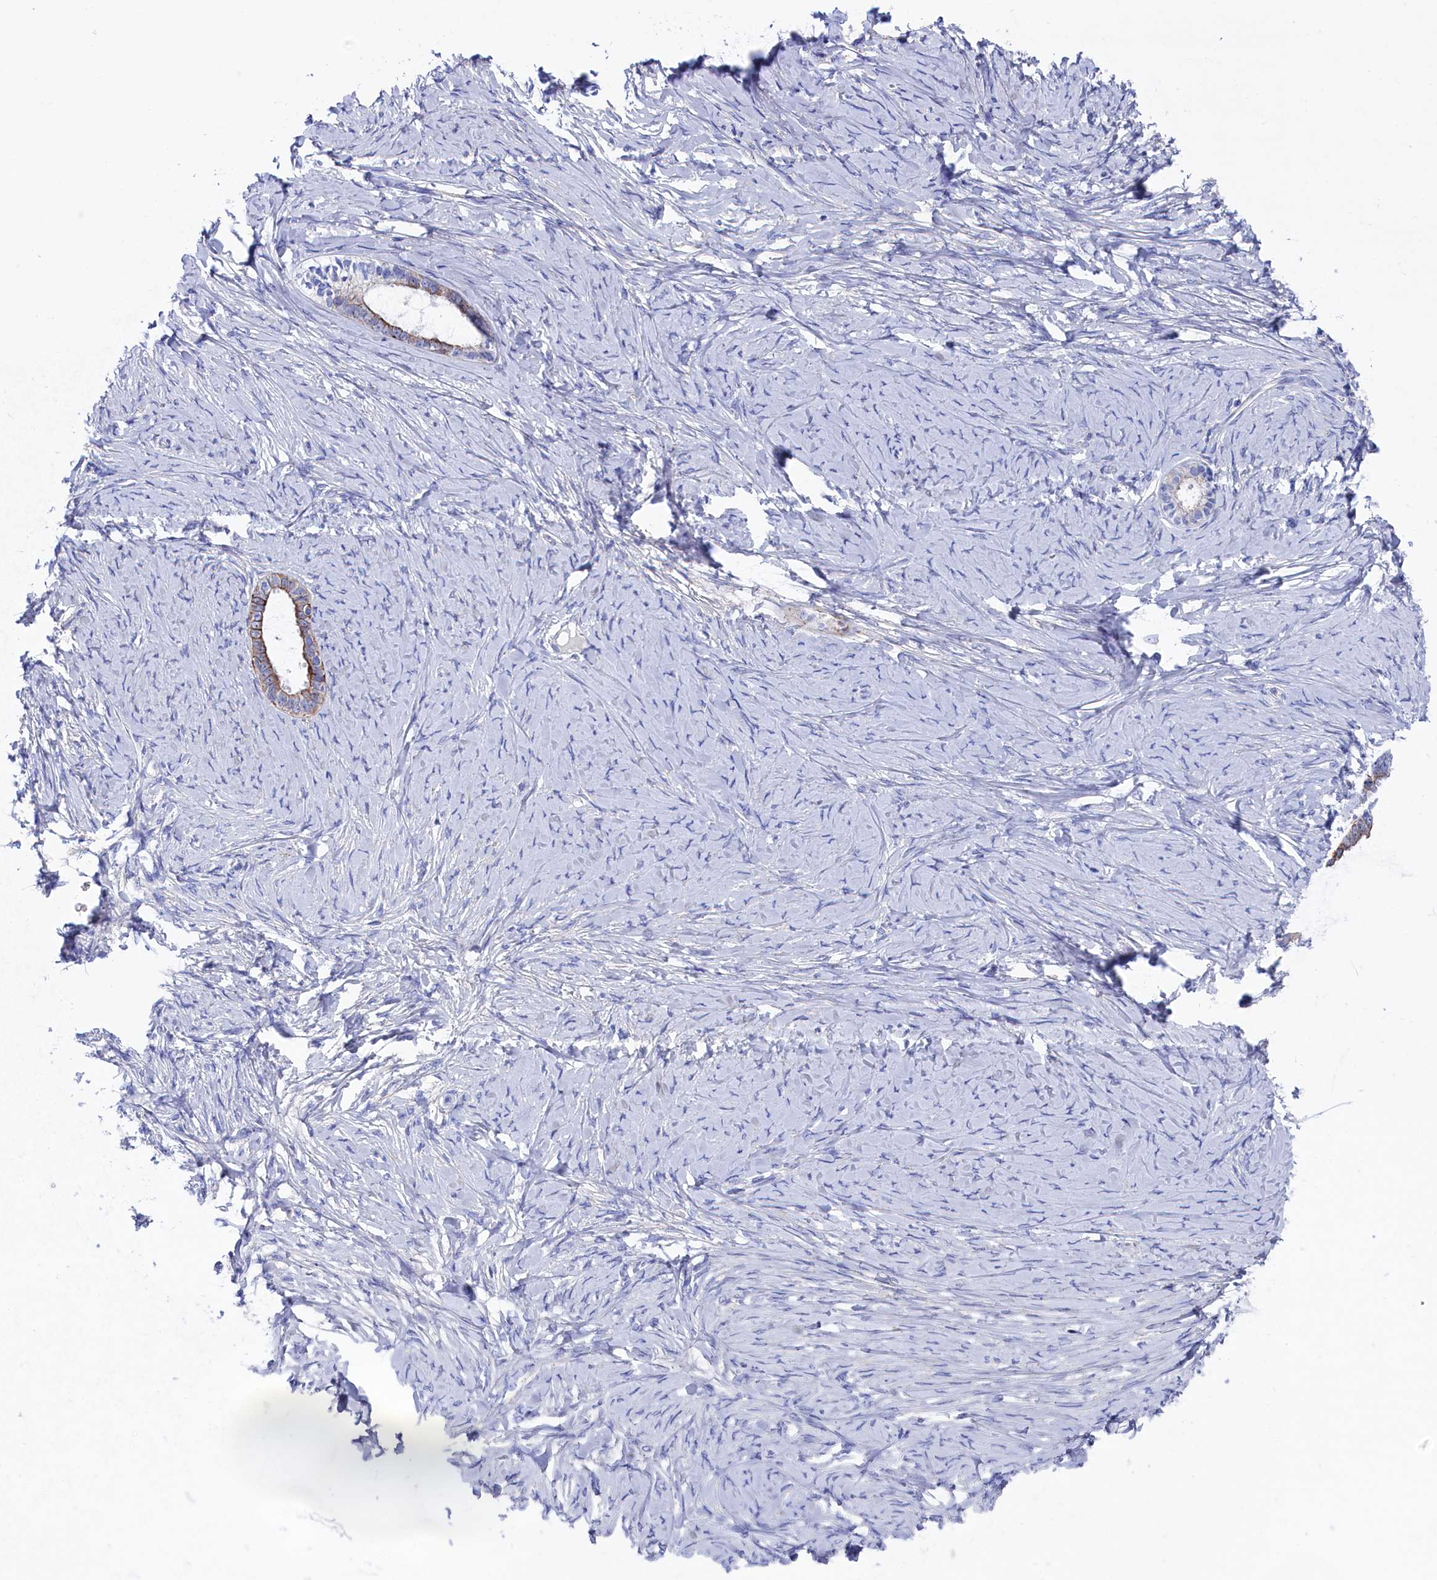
{"staining": {"intensity": "moderate", "quantity": "<25%", "location": "cytoplasmic/membranous"}, "tissue": "ovarian cancer", "cell_type": "Tumor cells", "image_type": "cancer", "snomed": [{"axis": "morphology", "description": "Cystadenocarcinoma, serous, NOS"}, {"axis": "topography", "description": "Ovary"}], "caption": "Ovarian serous cystadenocarcinoma stained with a protein marker displays moderate staining in tumor cells.", "gene": "NUDT7", "patient": {"sex": "female", "age": 79}}